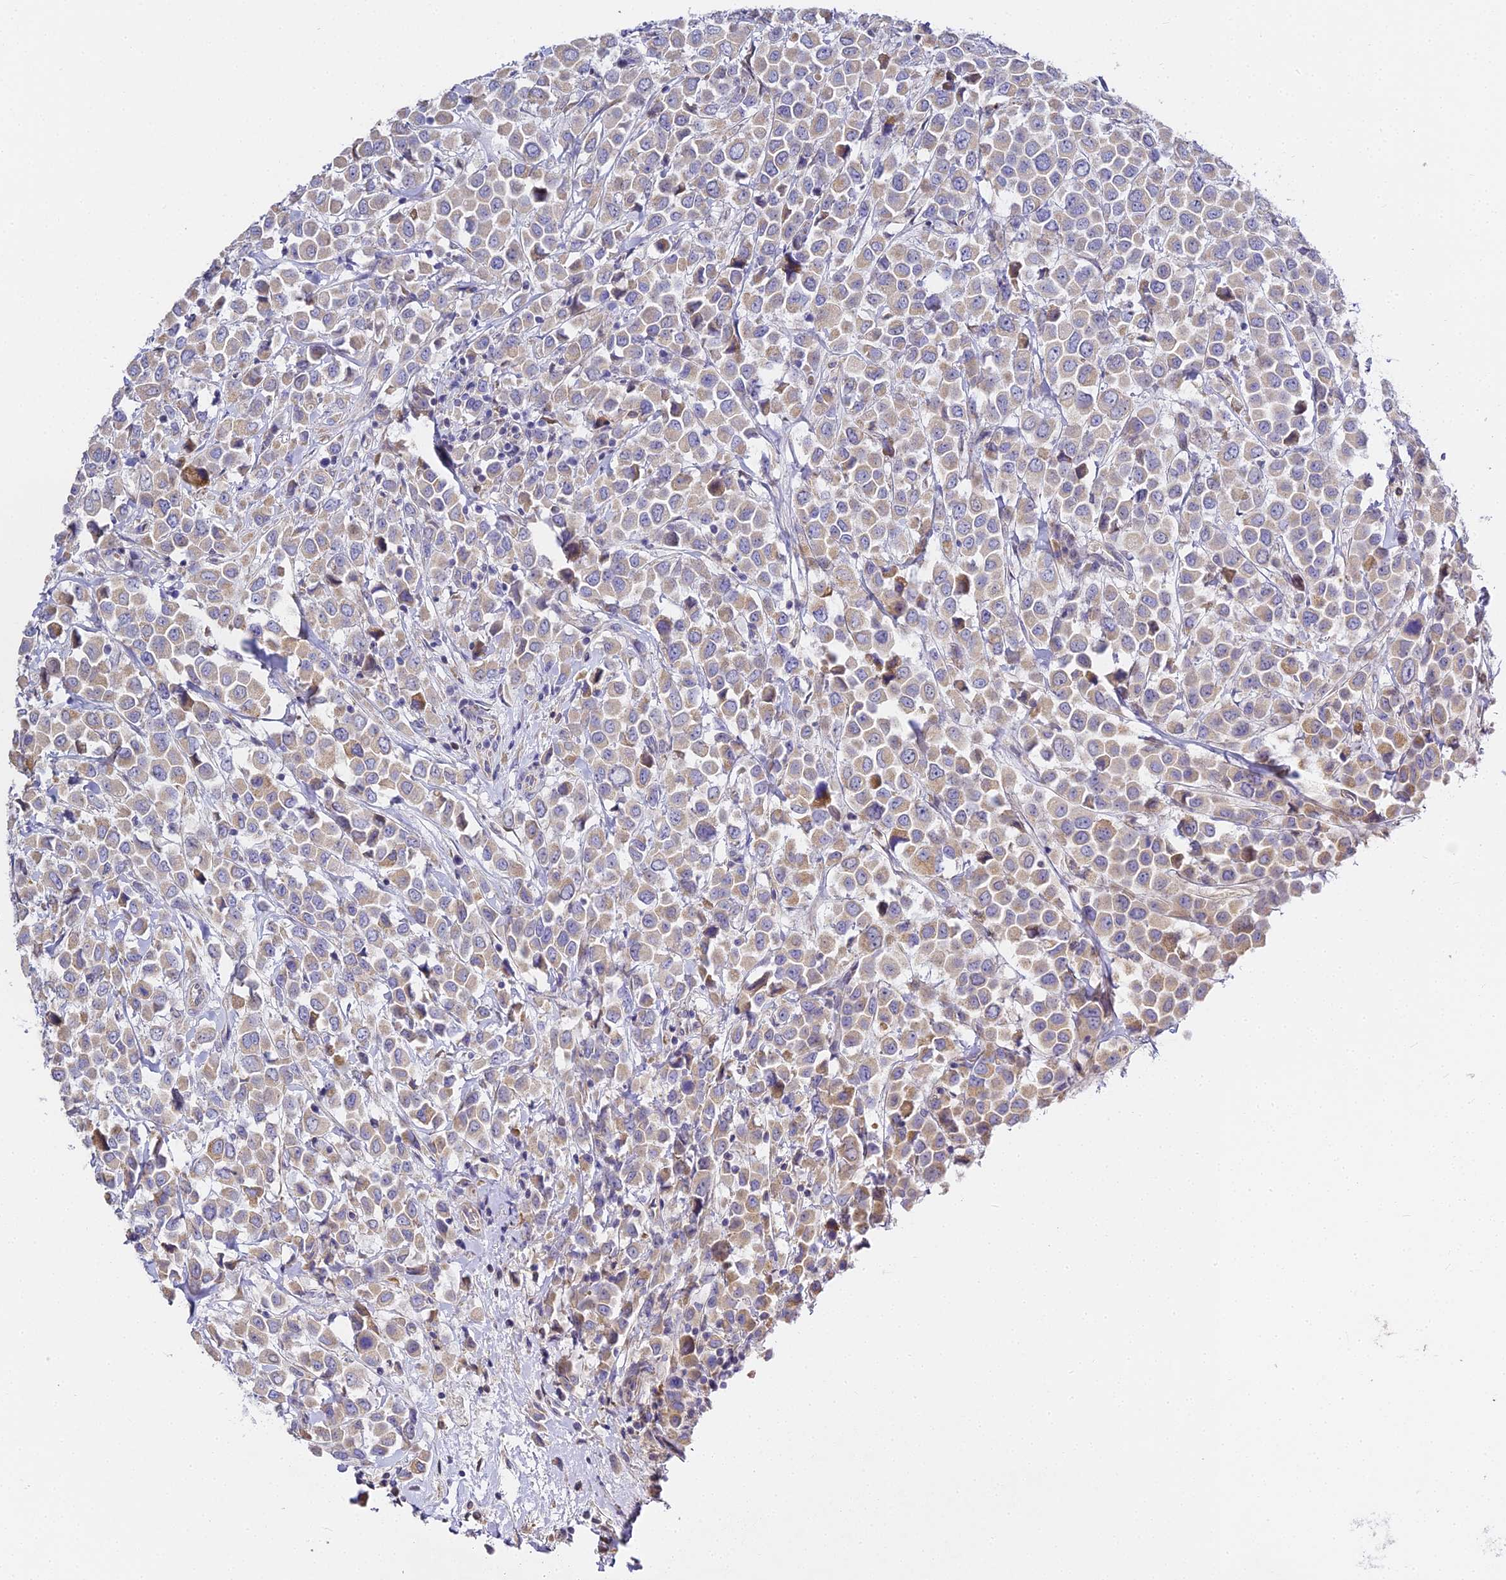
{"staining": {"intensity": "moderate", "quantity": ">75%", "location": "cytoplasmic/membranous"}, "tissue": "breast cancer", "cell_type": "Tumor cells", "image_type": "cancer", "snomed": [{"axis": "morphology", "description": "Duct carcinoma"}, {"axis": "topography", "description": "Breast"}], "caption": "Human breast cancer (intraductal carcinoma) stained for a protein (brown) demonstrates moderate cytoplasmic/membranous positive staining in about >75% of tumor cells.", "gene": "SERP1", "patient": {"sex": "female", "age": 61}}